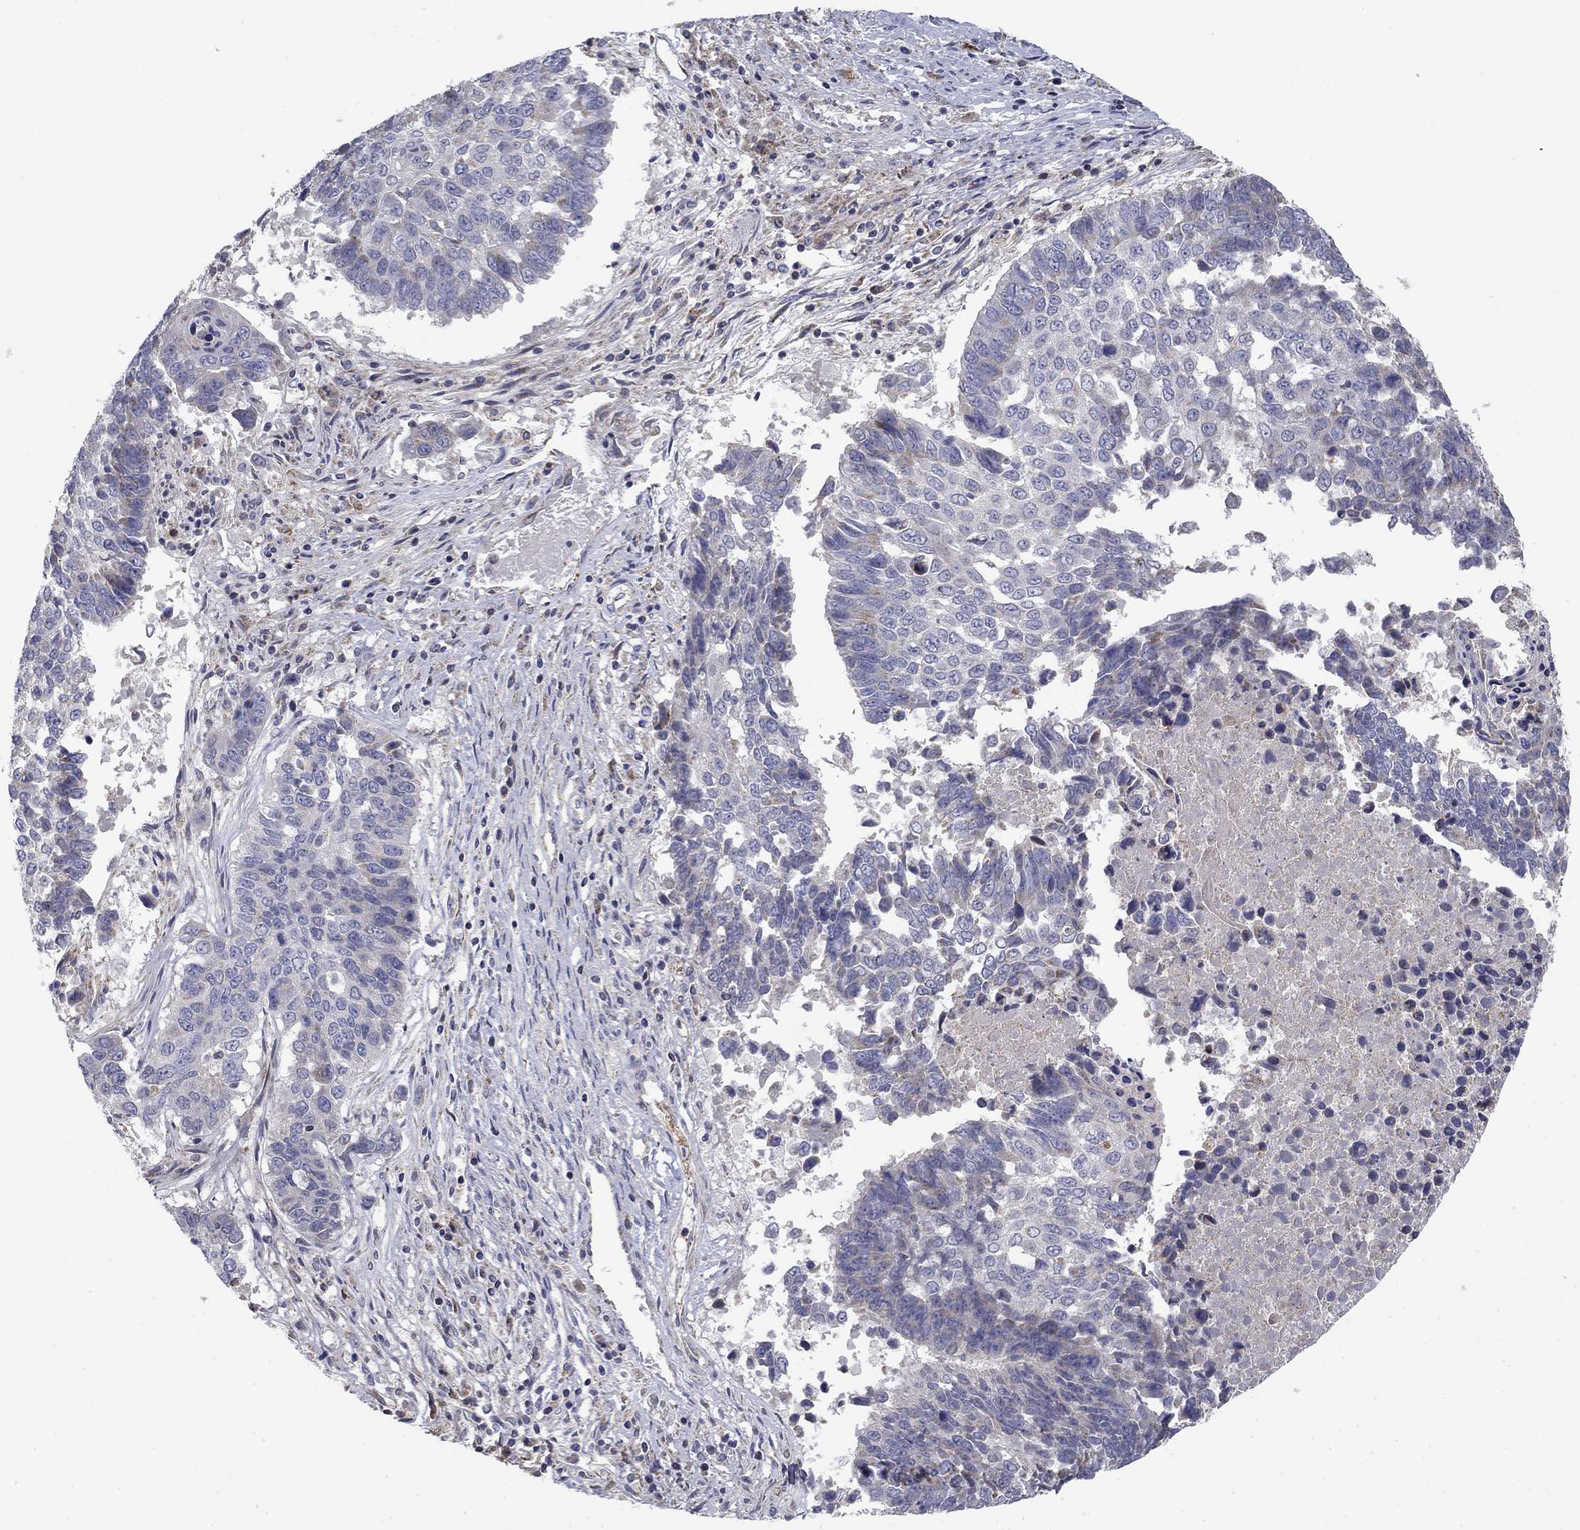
{"staining": {"intensity": "negative", "quantity": "none", "location": "none"}, "tissue": "lung cancer", "cell_type": "Tumor cells", "image_type": "cancer", "snomed": [{"axis": "morphology", "description": "Squamous cell carcinoma, NOS"}, {"axis": "topography", "description": "Lung"}], "caption": "There is no significant staining in tumor cells of lung cancer. (Immunohistochemistry, brightfield microscopy, high magnification).", "gene": "MMAA", "patient": {"sex": "male", "age": 73}}